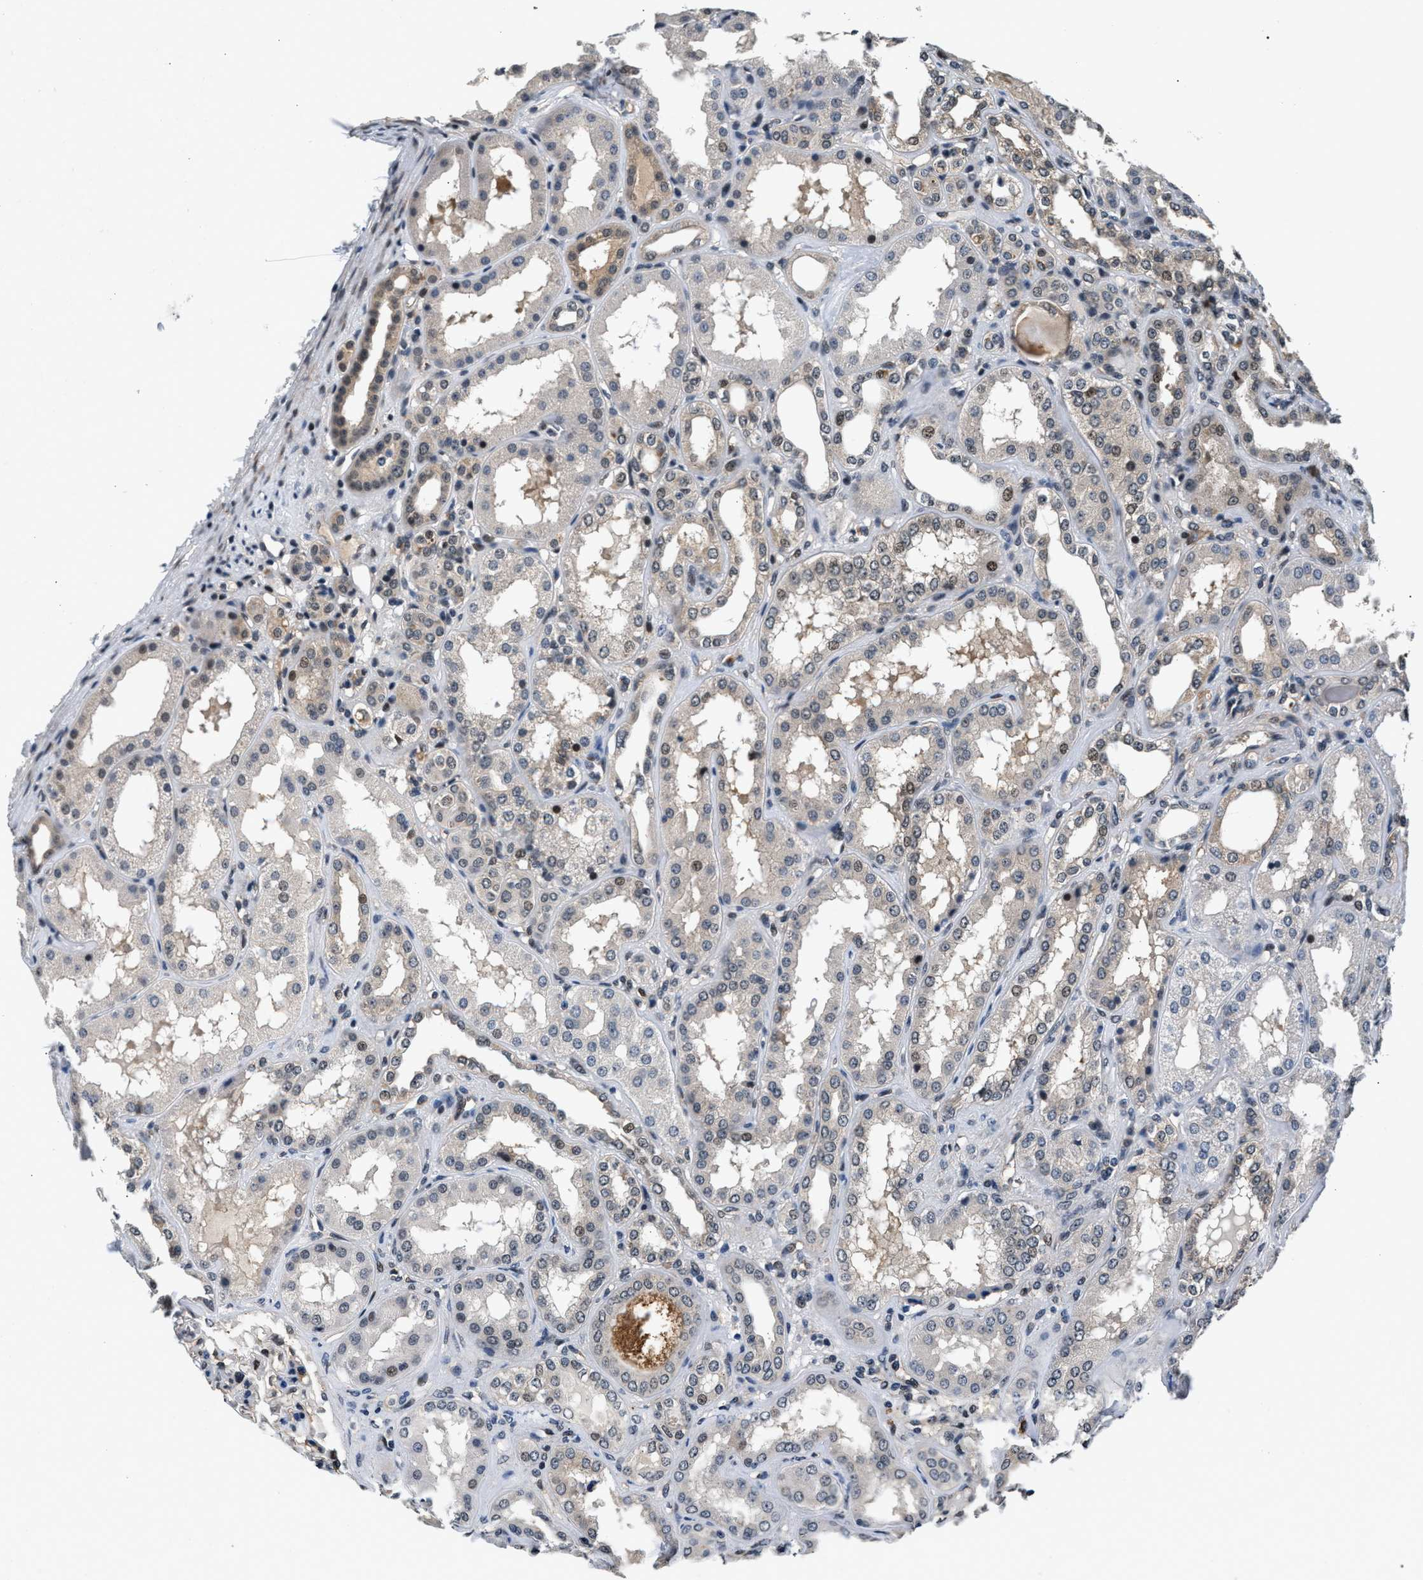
{"staining": {"intensity": "moderate", "quantity": "25%-75%", "location": "cytoplasmic/membranous,nuclear"}, "tissue": "kidney", "cell_type": "Cells in glomeruli", "image_type": "normal", "snomed": [{"axis": "morphology", "description": "Normal tissue, NOS"}, {"axis": "topography", "description": "Kidney"}], "caption": "Immunohistochemistry image of benign kidney: kidney stained using immunohistochemistry (IHC) demonstrates medium levels of moderate protein expression localized specifically in the cytoplasmic/membranous,nuclear of cells in glomeruli, appearing as a cytoplasmic/membranous,nuclear brown color.", "gene": "RBM33", "patient": {"sex": "female", "age": 56}}